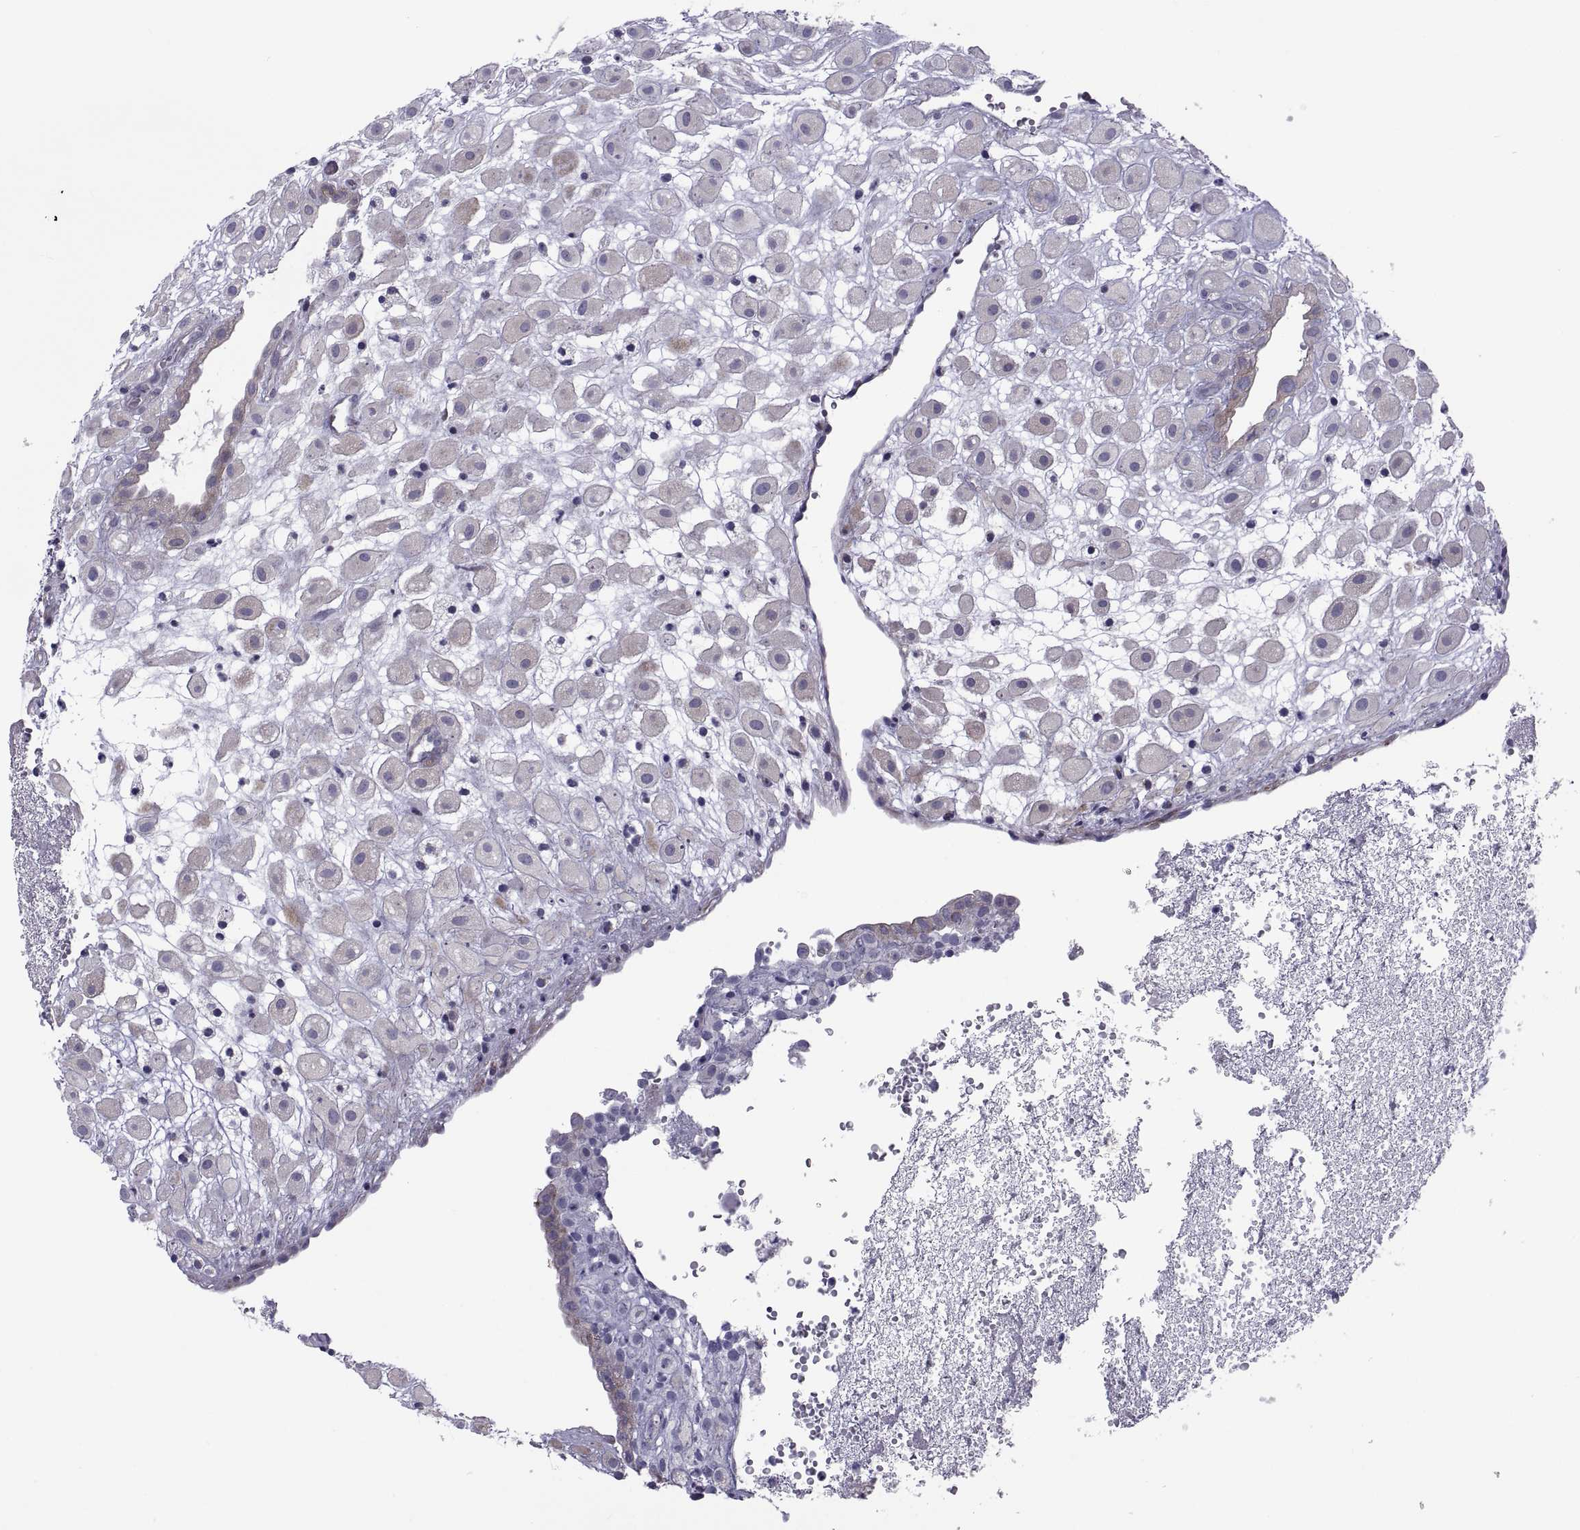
{"staining": {"intensity": "negative", "quantity": "none", "location": "none"}, "tissue": "placenta", "cell_type": "Decidual cells", "image_type": "normal", "snomed": [{"axis": "morphology", "description": "Normal tissue, NOS"}, {"axis": "topography", "description": "Placenta"}], "caption": "IHC image of unremarkable placenta: placenta stained with DAB (3,3'-diaminobenzidine) displays no significant protein staining in decidual cells.", "gene": "TMEM158", "patient": {"sex": "female", "age": 24}}